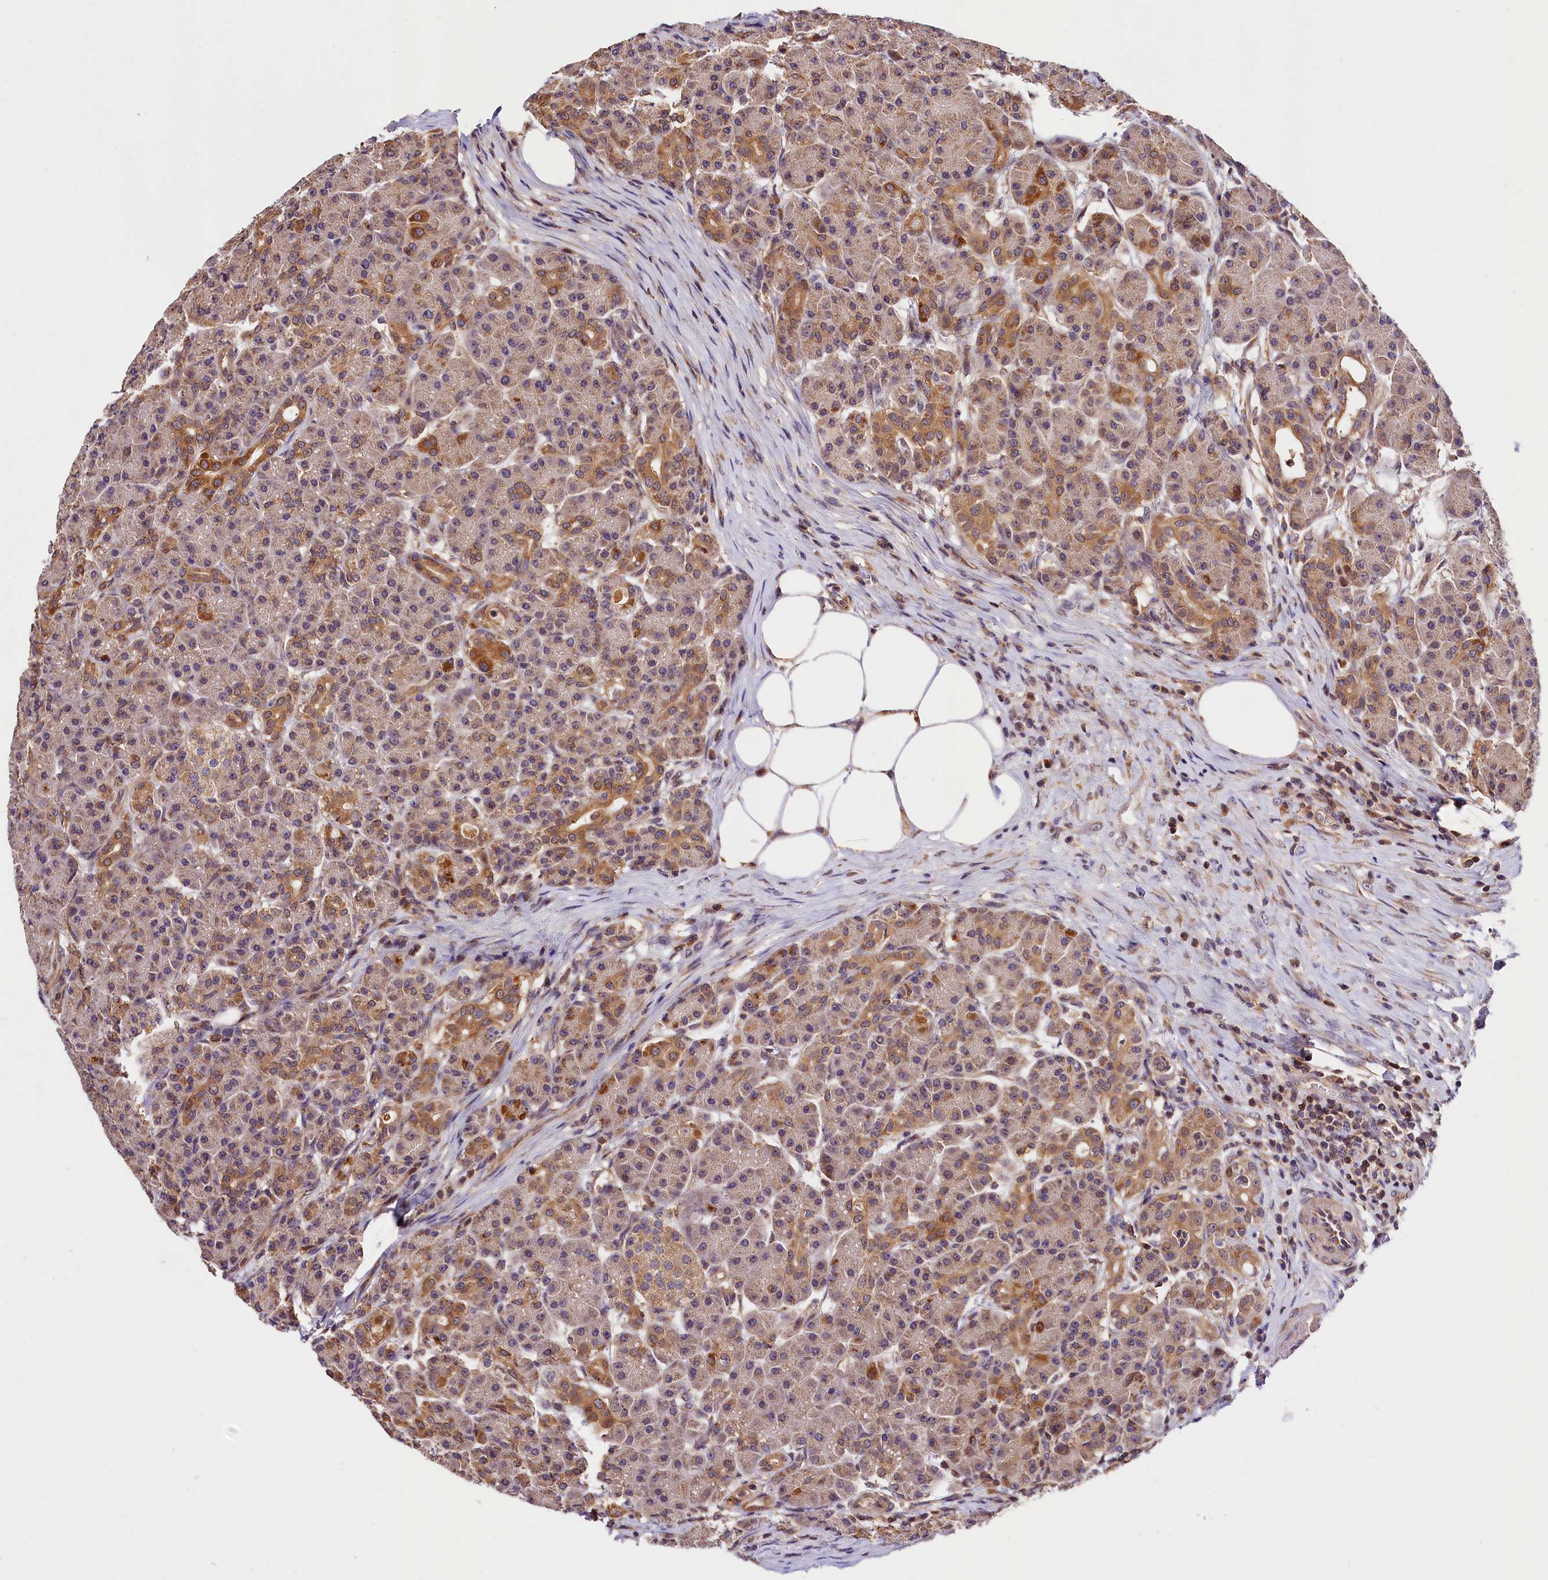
{"staining": {"intensity": "moderate", "quantity": ">75%", "location": "cytoplasmic/membranous"}, "tissue": "pancreas", "cell_type": "Exocrine glandular cells", "image_type": "normal", "snomed": [{"axis": "morphology", "description": "Normal tissue, NOS"}, {"axis": "topography", "description": "Pancreas"}], "caption": "Exocrine glandular cells exhibit medium levels of moderate cytoplasmic/membranous positivity in about >75% of cells in unremarkable human pancreas. Immunohistochemistry (ihc) stains the protein in brown and the nuclei are stained blue.", "gene": "KPTN", "patient": {"sex": "male", "age": 63}}